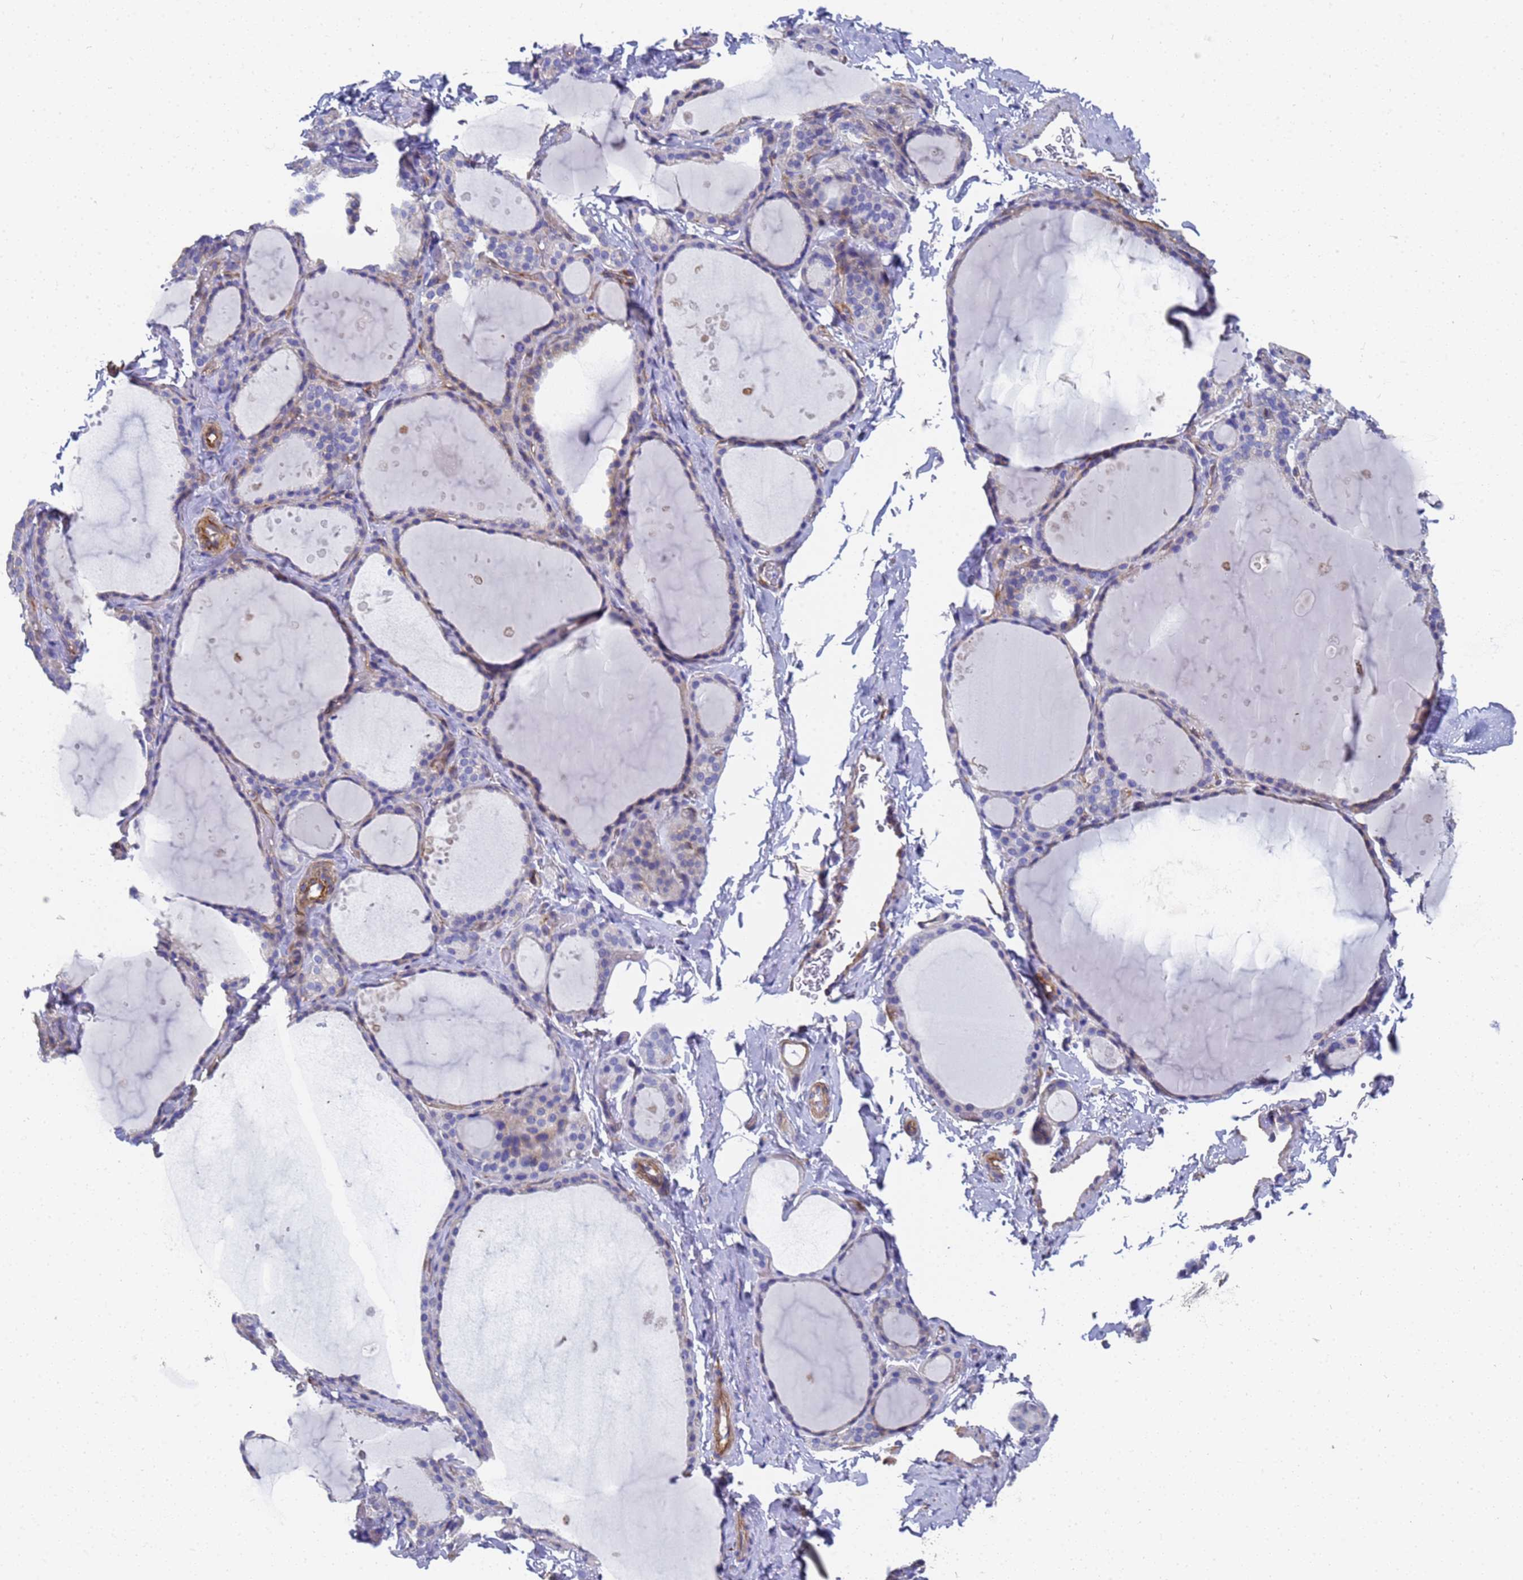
{"staining": {"intensity": "negative", "quantity": "none", "location": "none"}, "tissue": "thyroid gland", "cell_type": "Glandular cells", "image_type": "normal", "snomed": [{"axis": "morphology", "description": "Normal tissue, NOS"}, {"axis": "topography", "description": "Thyroid gland"}], "caption": "This is a histopathology image of IHC staining of unremarkable thyroid gland, which shows no staining in glandular cells. (DAB (3,3'-diaminobenzidine) IHC visualized using brightfield microscopy, high magnification).", "gene": "ENSG00000198211", "patient": {"sex": "female", "age": 44}}